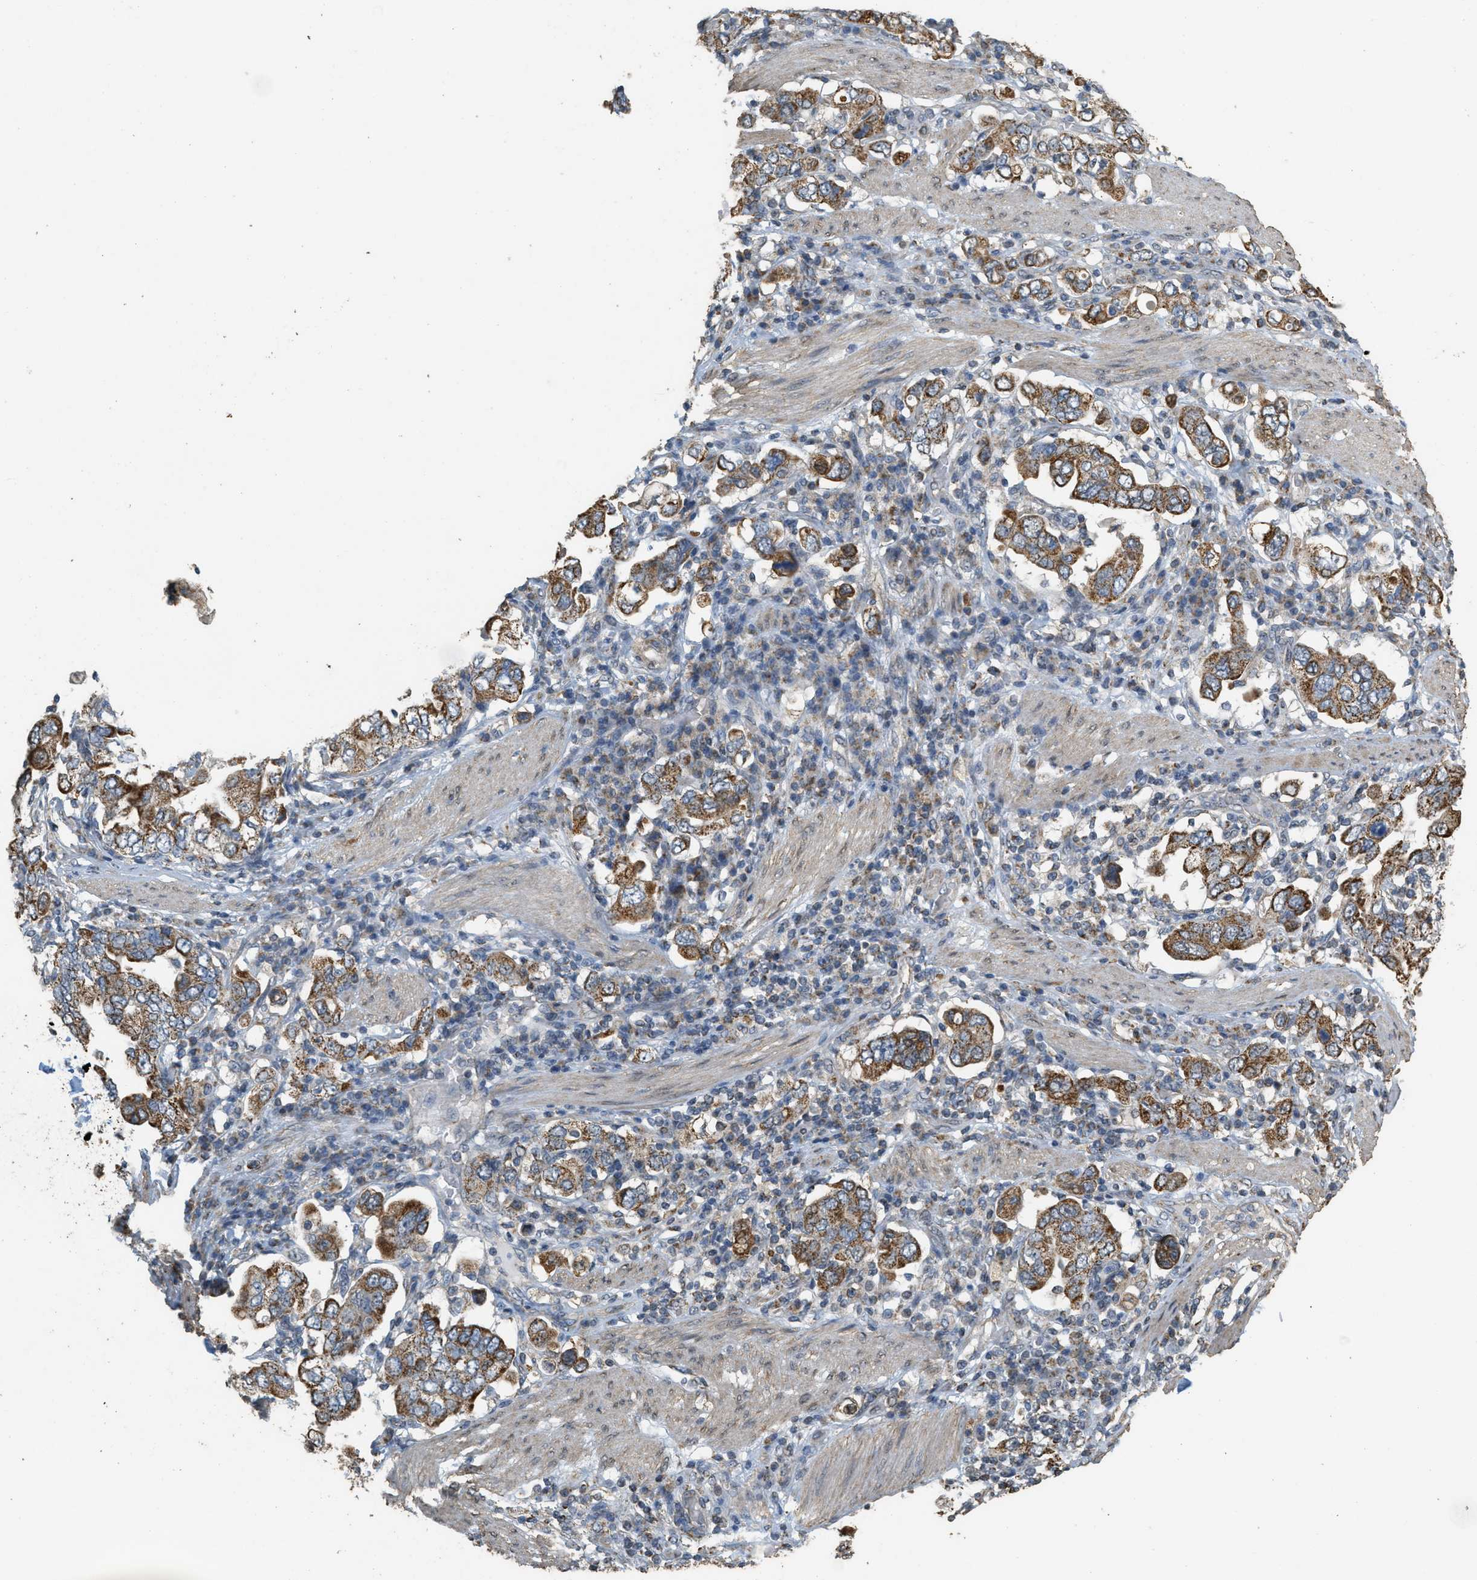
{"staining": {"intensity": "moderate", "quantity": ">75%", "location": "cytoplasmic/membranous"}, "tissue": "stomach cancer", "cell_type": "Tumor cells", "image_type": "cancer", "snomed": [{"axis": "morphology", "description": "Adenocarcinoma, NOS"}, {"axis": "topography", "description": "Stomach, upper"}], "caption": "This photomicrograph reveals stomach cancer (adenocarcinoma) stained with immunohistochemistry to label a protein in brown. The cytoplasmic/membranous of tumor cells show moderate positivity for the protein. Nuclei are counter-stained blue.", "gene": "KCNA4", "patient": {"sex": "male", "age": 62}}